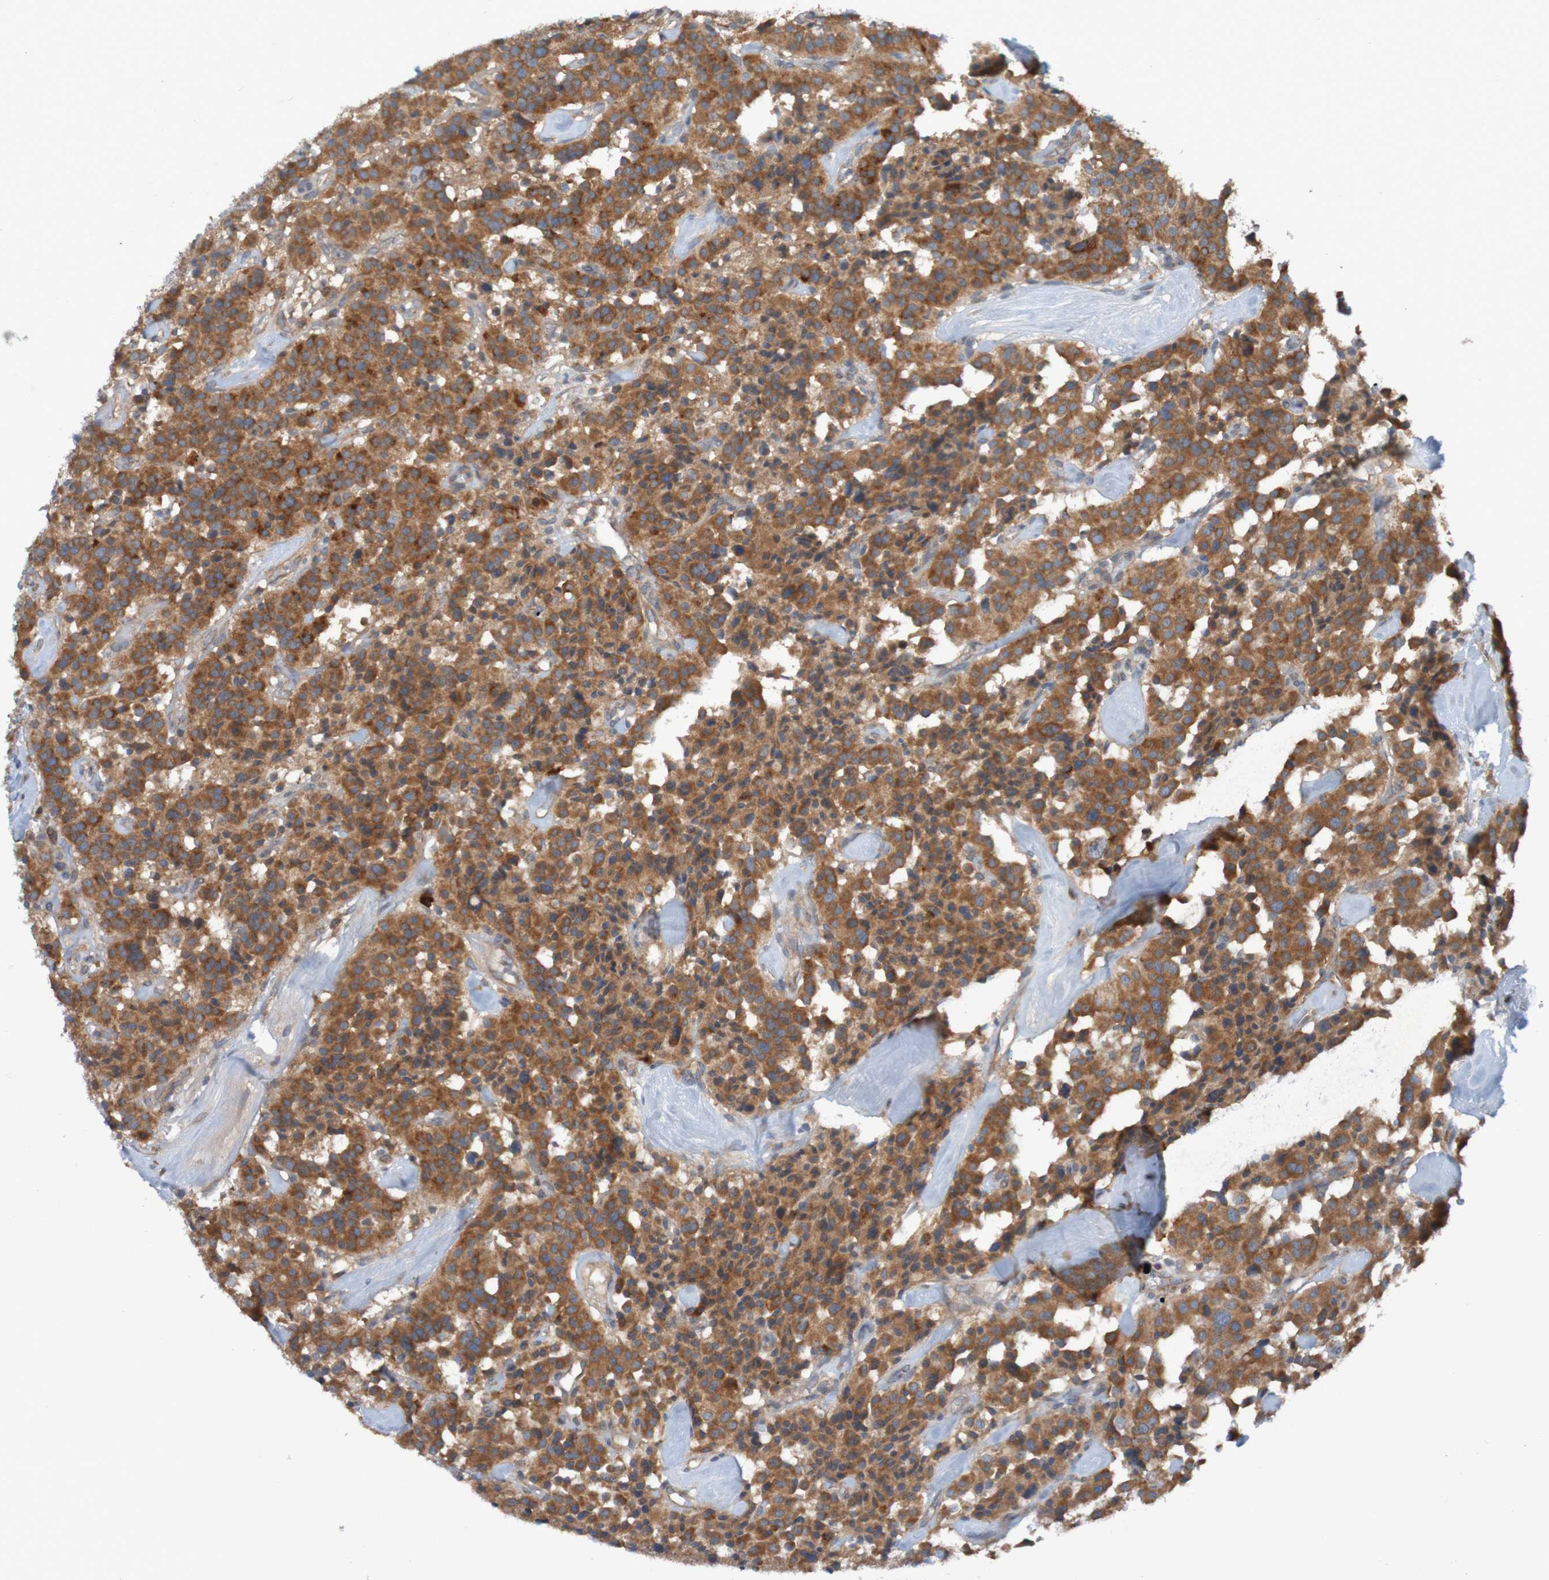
{"staining": {"intensity": "moderate", "quantity": ">75%", "location": "cytoplasmic/membranous"}, "tissue": "carcinoid", "cell_type": "Tumor cells", "image_type": "cancer", "snomed": [{"axis": "morphology", "description": "Carcinoid, malignant, NOS"}, {"axis": "topography", "description": "Lung"}], "caption": "DAB immunohistochemical staining of malignant carcinoid reveals moderate cytoplasmic/membranous protein positivity in approximately >75% of tumor cells. (Brightfield microscopy of DAB IHC at high magnification).", "gene": "DNAJC4", "patient": {"sex": "male", "age": 30}}